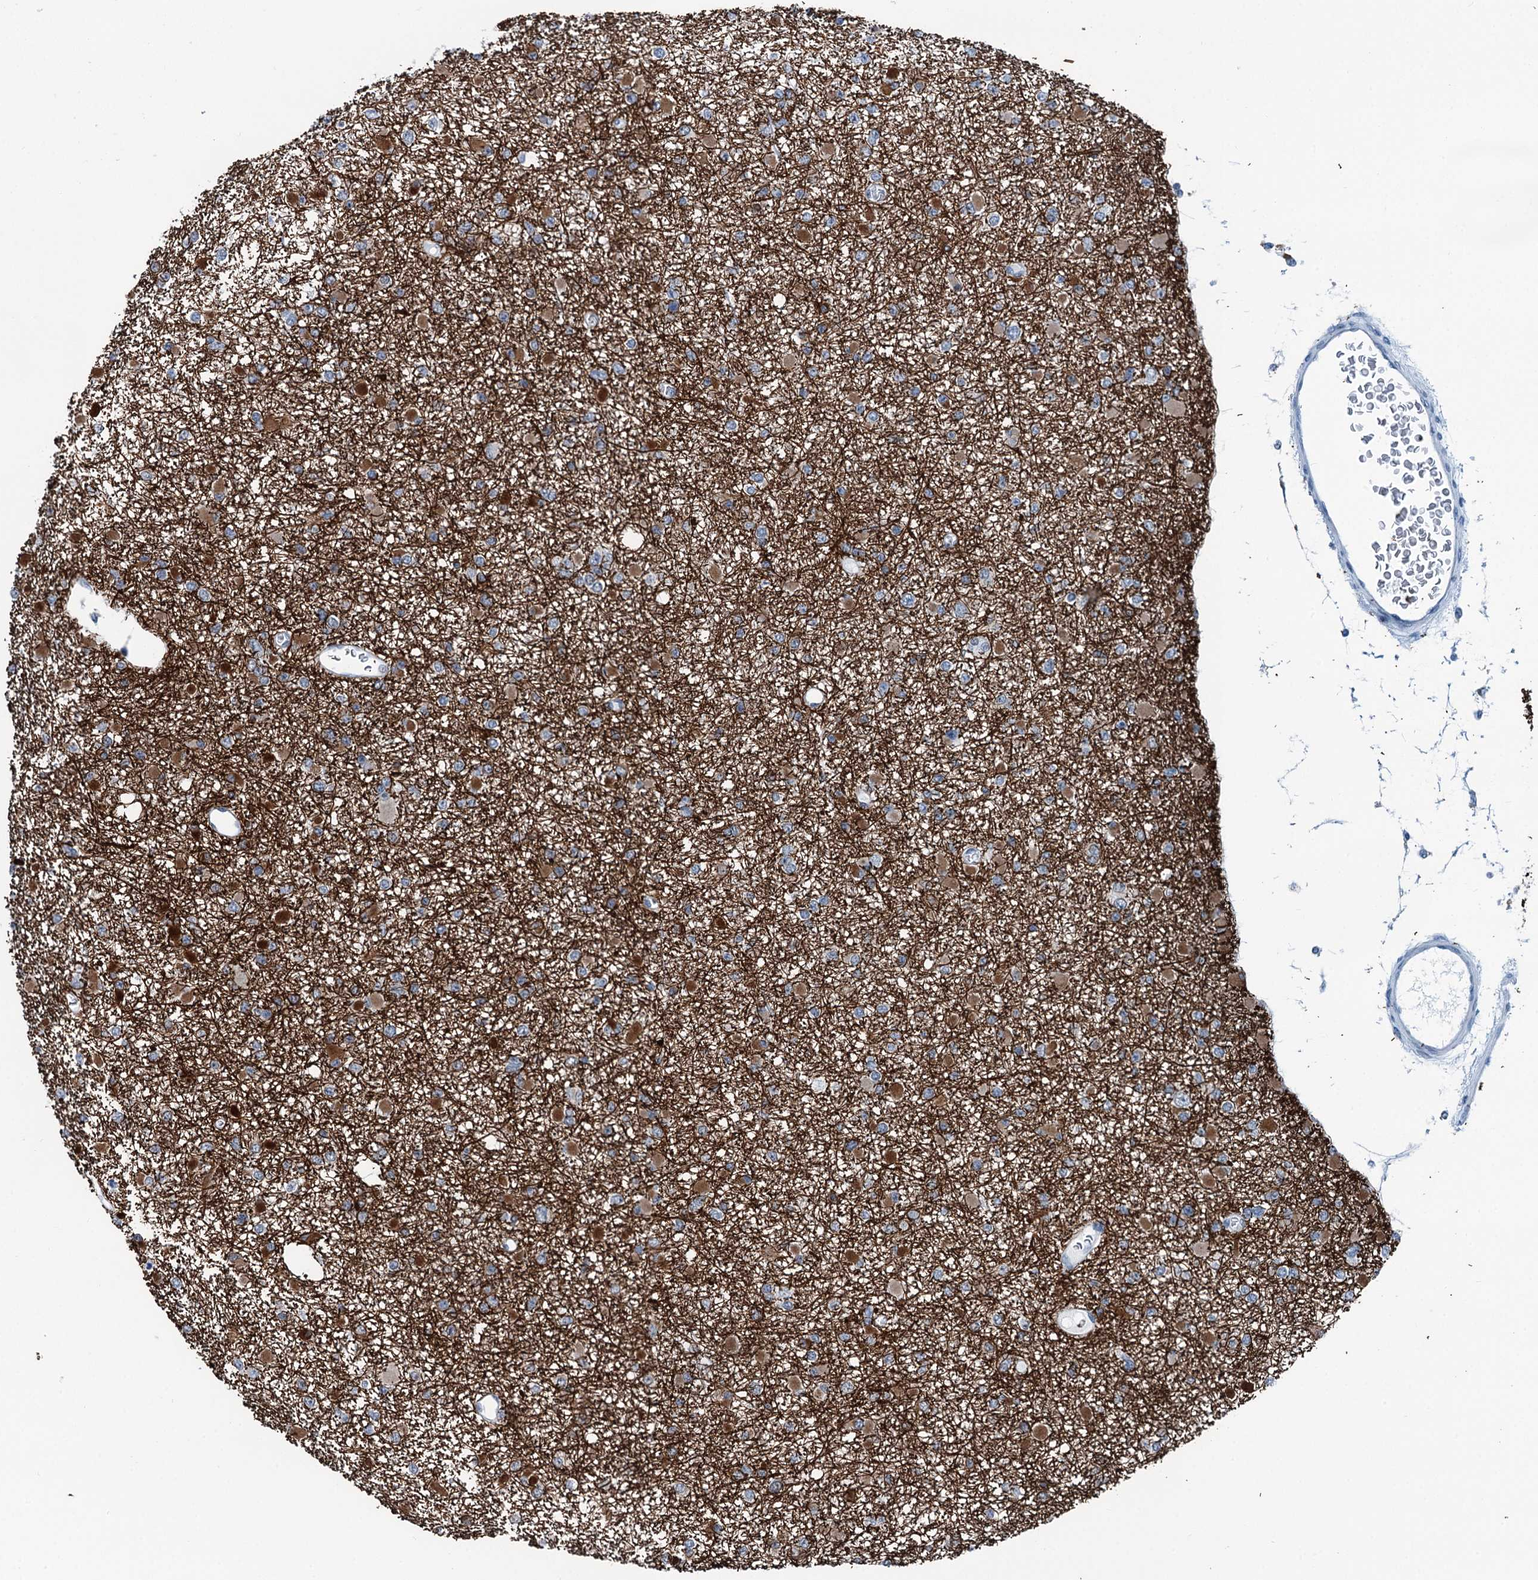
{"staining": {"intensity": "moderate", "quantity": "<25%", "location": "cytoplasmic/membranous"}, "tissue": "glioma", "cell_type": "Tumor cells", "image_type": "cancer", "snomed": [{"axis": "morphology", "description": "Glioma, malignant, Low grade"}, {"axis": "topography", "description": "Brain"}], "caption": "Protein expression by immunohistochemistry (IHC) reveals moderate cytoplasmic/membranous staining in approximately <25% of tumor cells in low-grade glioma (malignant).", "gene": "TRPT1", "patient": {"sex": "female", "age": 22}}